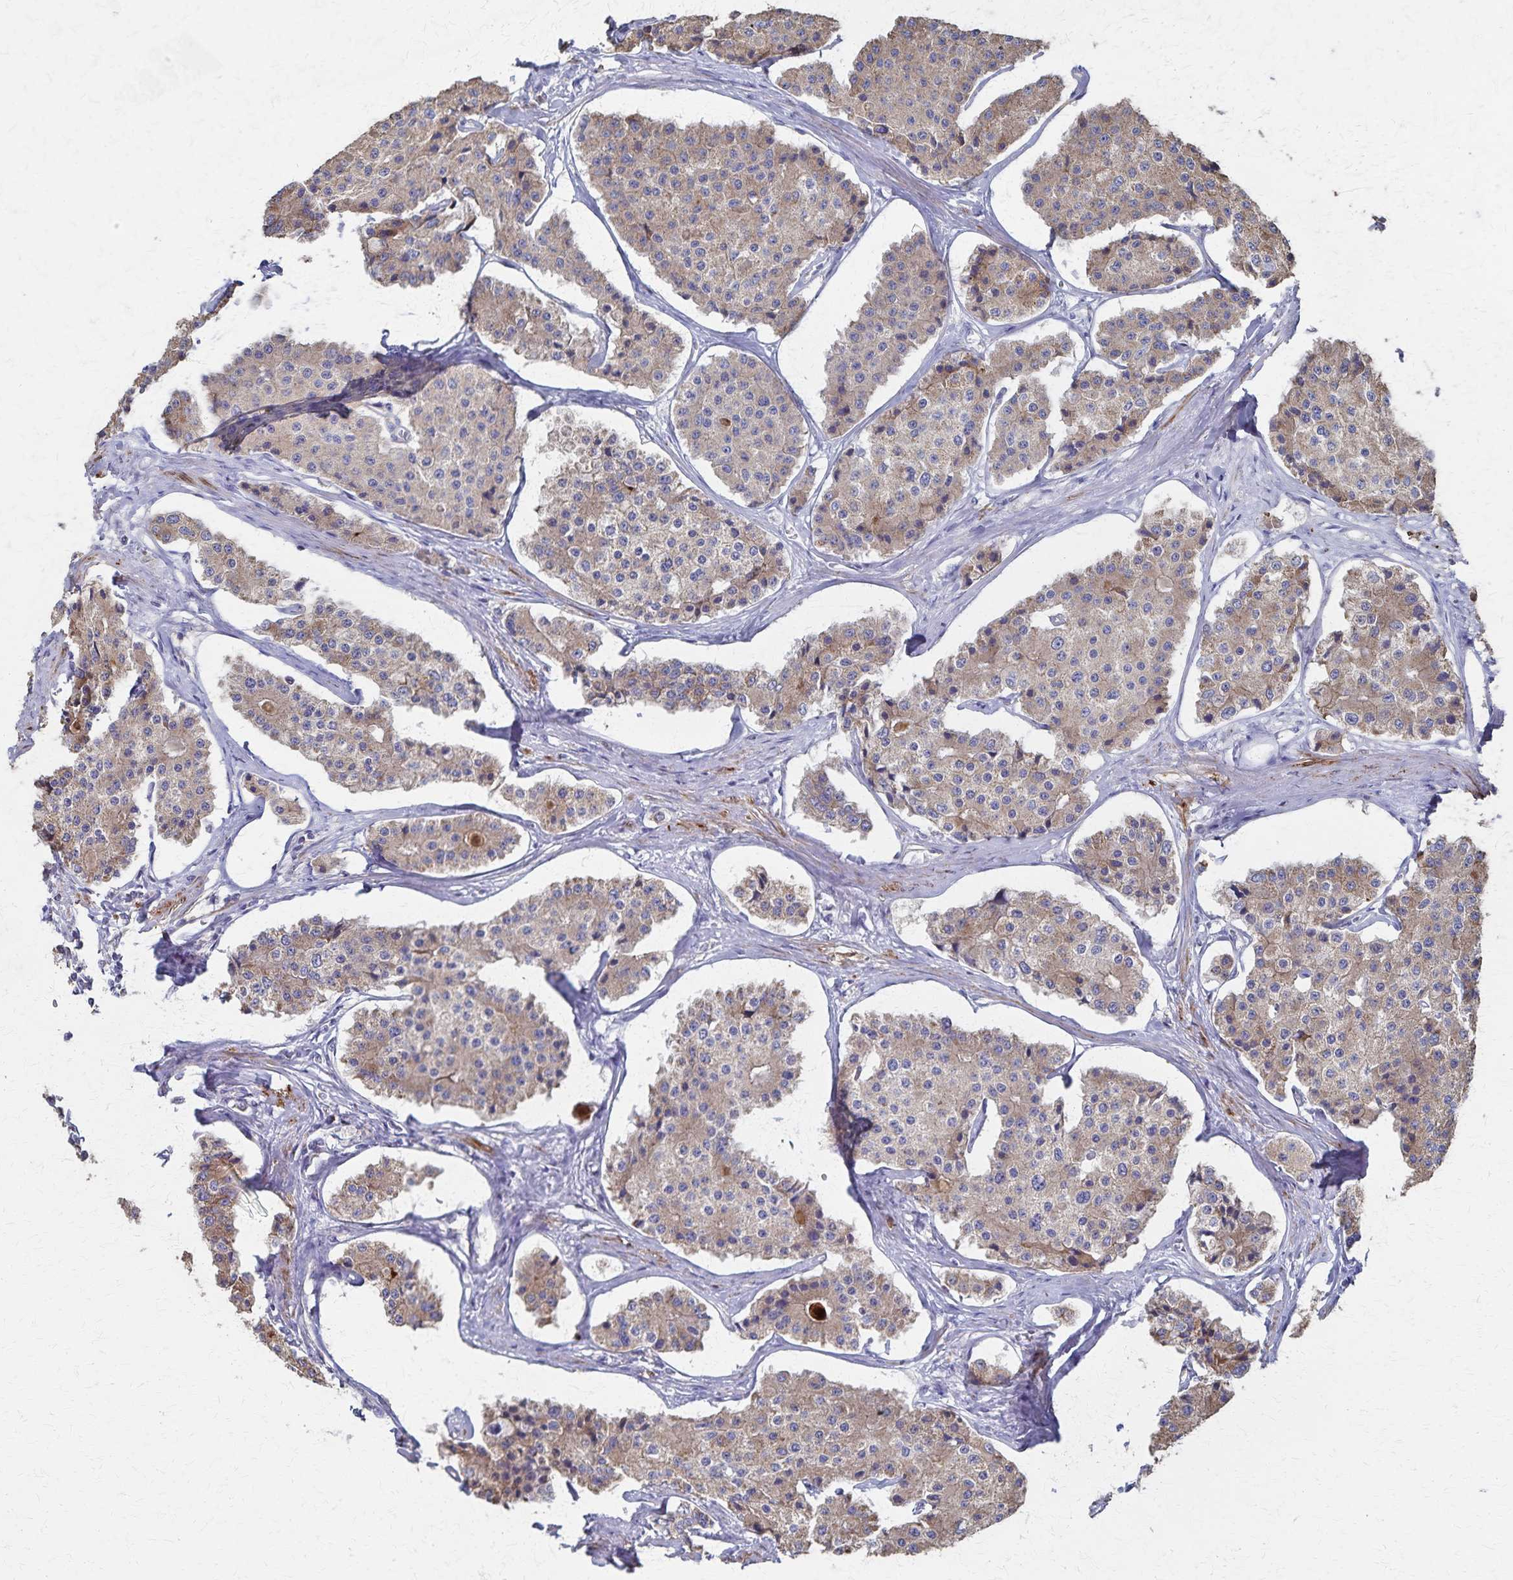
{"staining": {"intensity": "moderate", "quantity": ">75%", "location": "cytoplasmic/membranous"}, "tissue": "carcinoid", "cell_type": "Tumor cells", "image_type": "cancer", "snomed": [{"axis": "morphology", "description": "Carcinoid, malignant, NOS"}, {"axis": "topography", "description": "Small intestine"}], "caption": "Immunohistochemical staining of human carcinoid exhibits moderate cytoplasmic/membranous protein expression in approximately >75% of tumor cells.", "gene": "PGAP2", "patient": {"sex": "female", "age": 65}}